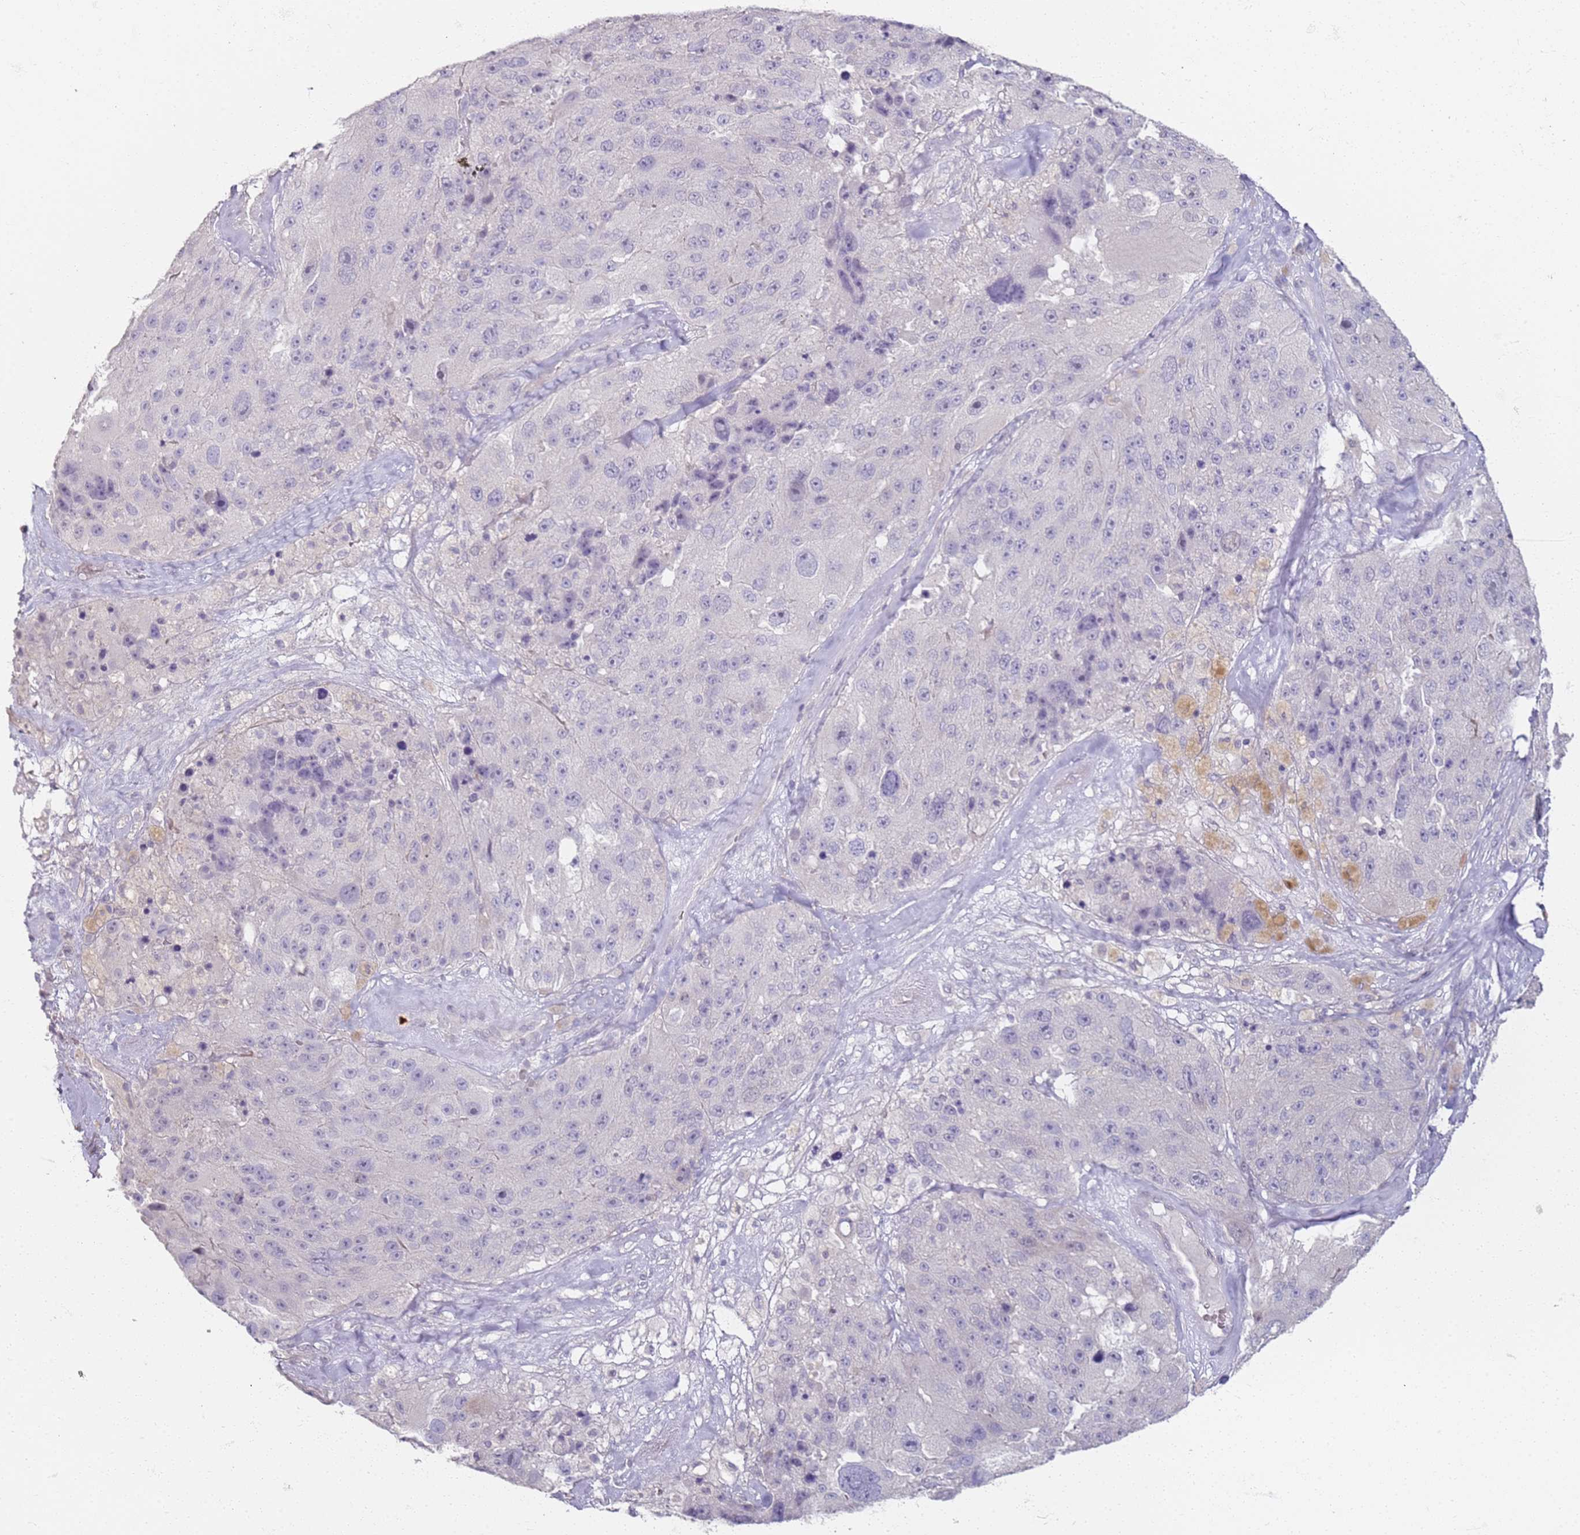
{"staining": {"intensity": "negative", "quantity": "none", "location": "none"}, "tissue": "melanoma", "cell_type": "Tumor cells", "image_type": "cancer", "snomed": [{"axis": "morphology", "description": "Malignant melanoma, Metastatic site"}, {"axis": "topography", "description": "Lymph node"}], "caption": "An immunohistochemistry histopathology image of malignant melanoma (metastatic site) is shown. There is no staining in tumor cells of malignant melanoma (metastatic site). The staining is performed using DAB (3,3'-diaminobenzidine) brown chromogen with nuclei counter-stained in using hematoxylin.", "gene": "CD40LG", "patient": {"sex": "male", "age": 62}}